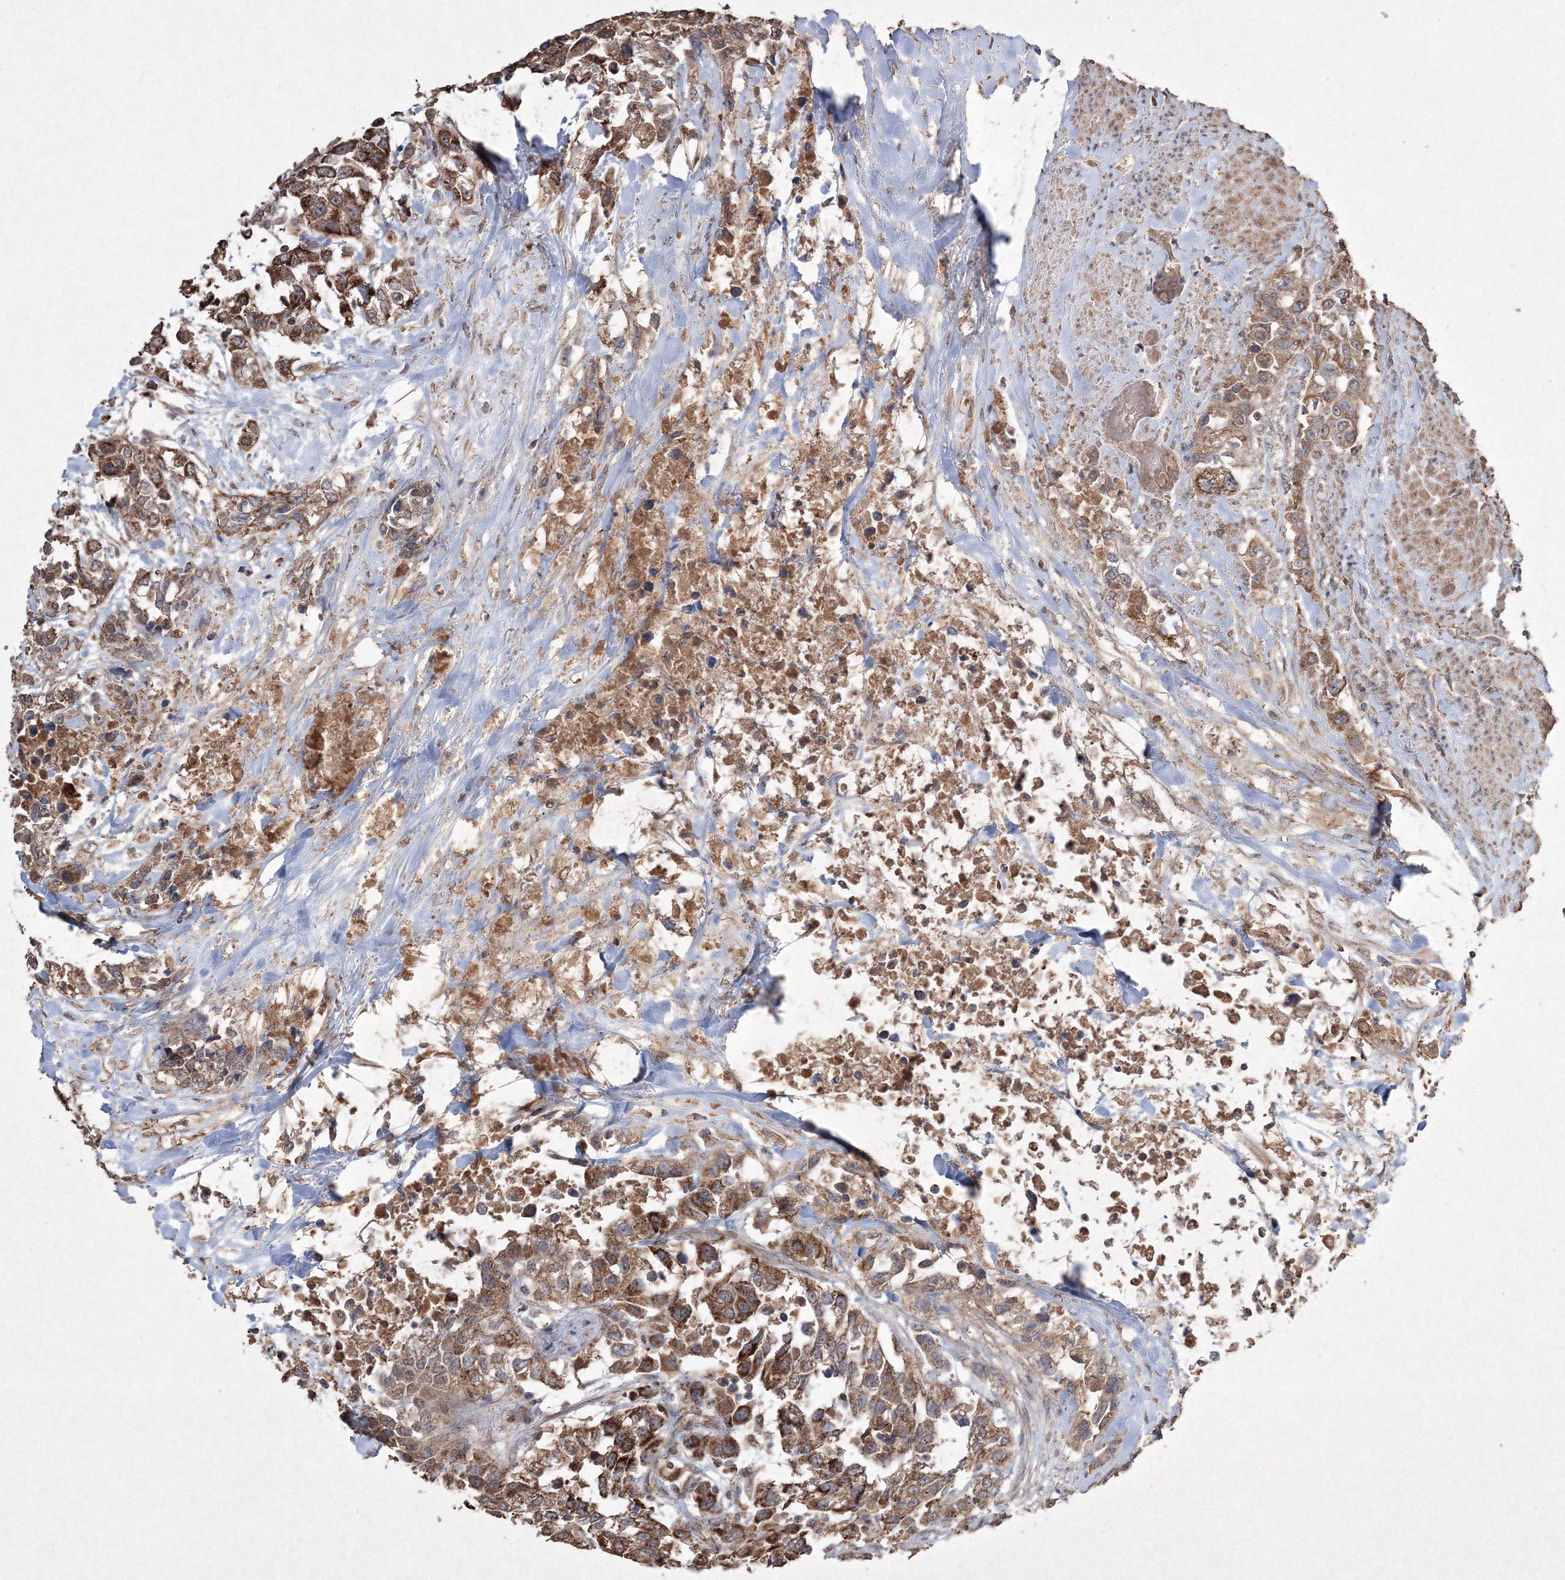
{"staining": {"intensity": "moderate", "quantity": ">75%", "location": "cytoplasmic/membranous"}, "tissue": "urothelial cancer", "cell_type": "Tumor cells", "image_type": "cancer", "snomed": [{"axis": "morphology", "description": "Urothelial carcinoma, High grade"}, {"axis": "topography", "description": "Urinary bladder"}], "caption": "Human urothelial cancer stained for a protein (brown) reveals moderate cytoplasmic/membranous positive positivity in approximately >75% of tumor cells.", "gene": "GRSF1", "patient": {"sex": "female", "age": 80}}